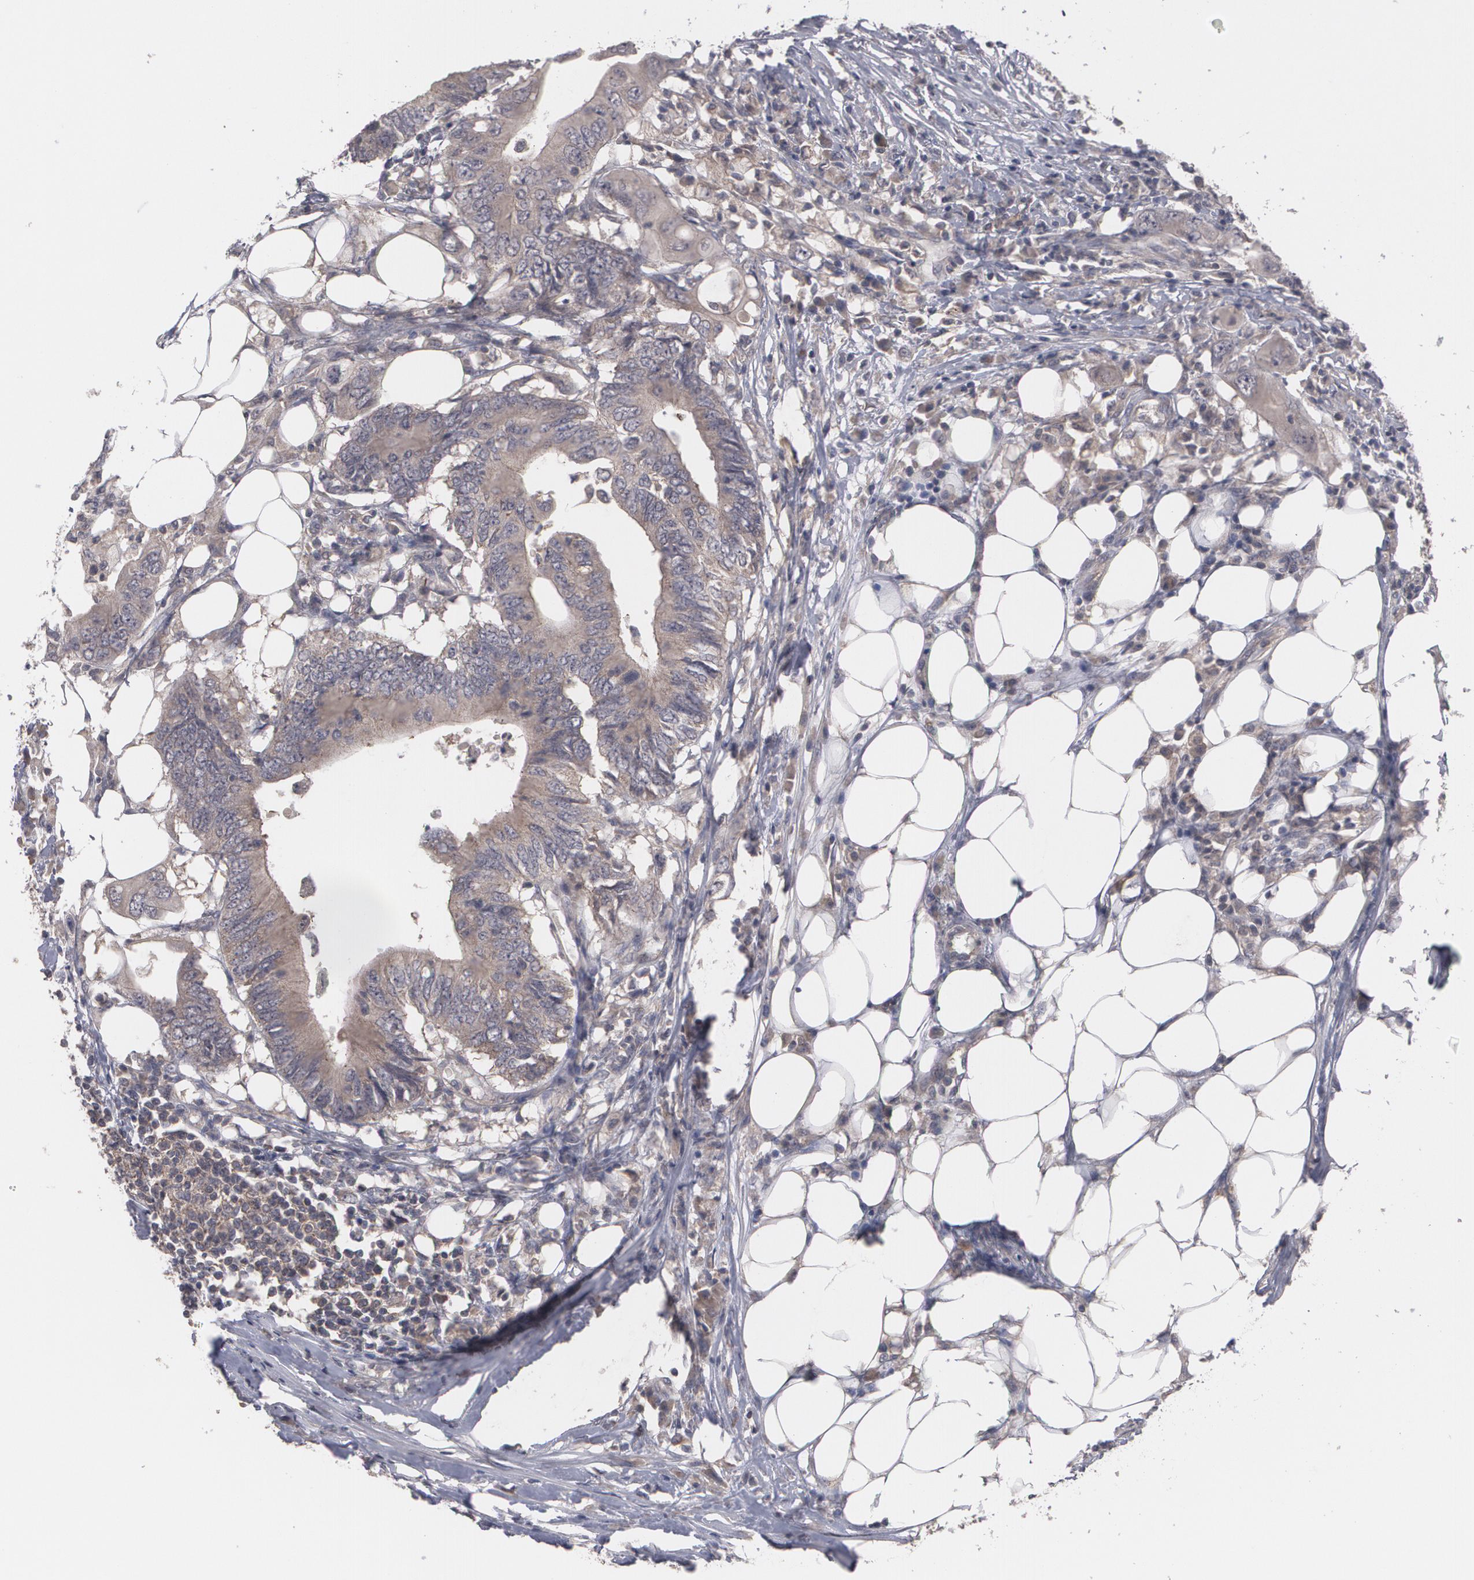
{"staining": {"intensity": "moderate", "quantity": ">75%", "location": "cytoplasmic/membranous"}, "tissue": "colorectal cancer", "cell_type": "Tumor cells", "image_type": "cancer", "snomed": [{"axis": "morphology", "description": "Adenocarcinoma, NOS"}, {"axis": "topography", "description": "Colon"}], "caption": "Immunohistochemical staining of human colorectal cancer demonstrates moderate cytoplasmic/membranous protein expression in about >75% of tumor cells.", "gene": "ARF6", "patient": {"sex": "male", "age": 71}}